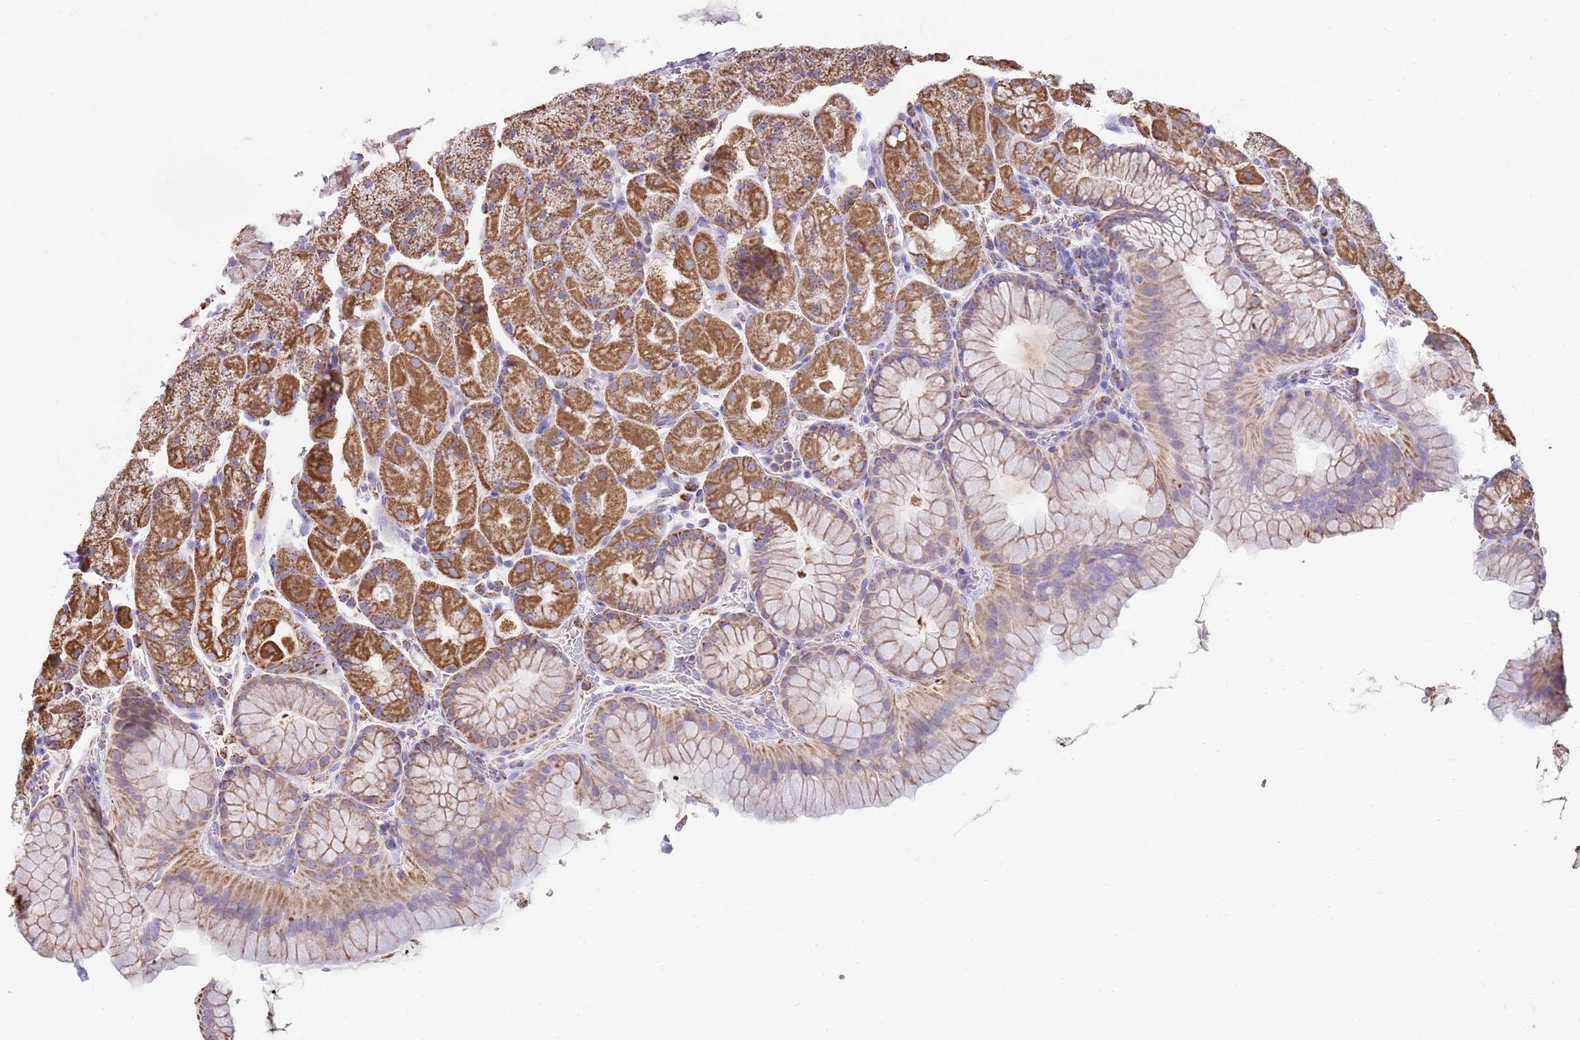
{"staining": {"intensity": "moderate", "quantity": ">75%", "location": "cytoplasmic/membranous"}, "tissue": "stomach", "cell_type": "Glandular cells", "image_type": "normal", "snomed": [{"axis": "morphology", "description": "Normal tissue, NOS"}, {"axis": "topography", "description": "Stomach, upper"}, {"axis": "topography", "description": "Stomach, lower"}], "caption": "The histopathology image reveals a brown stain indicating the presence of a protein in the cytoplasmic/membranous of glandular cells in stomach.", "gene": "TTLL1", "patient": {"sex": "male", "age": 67}}